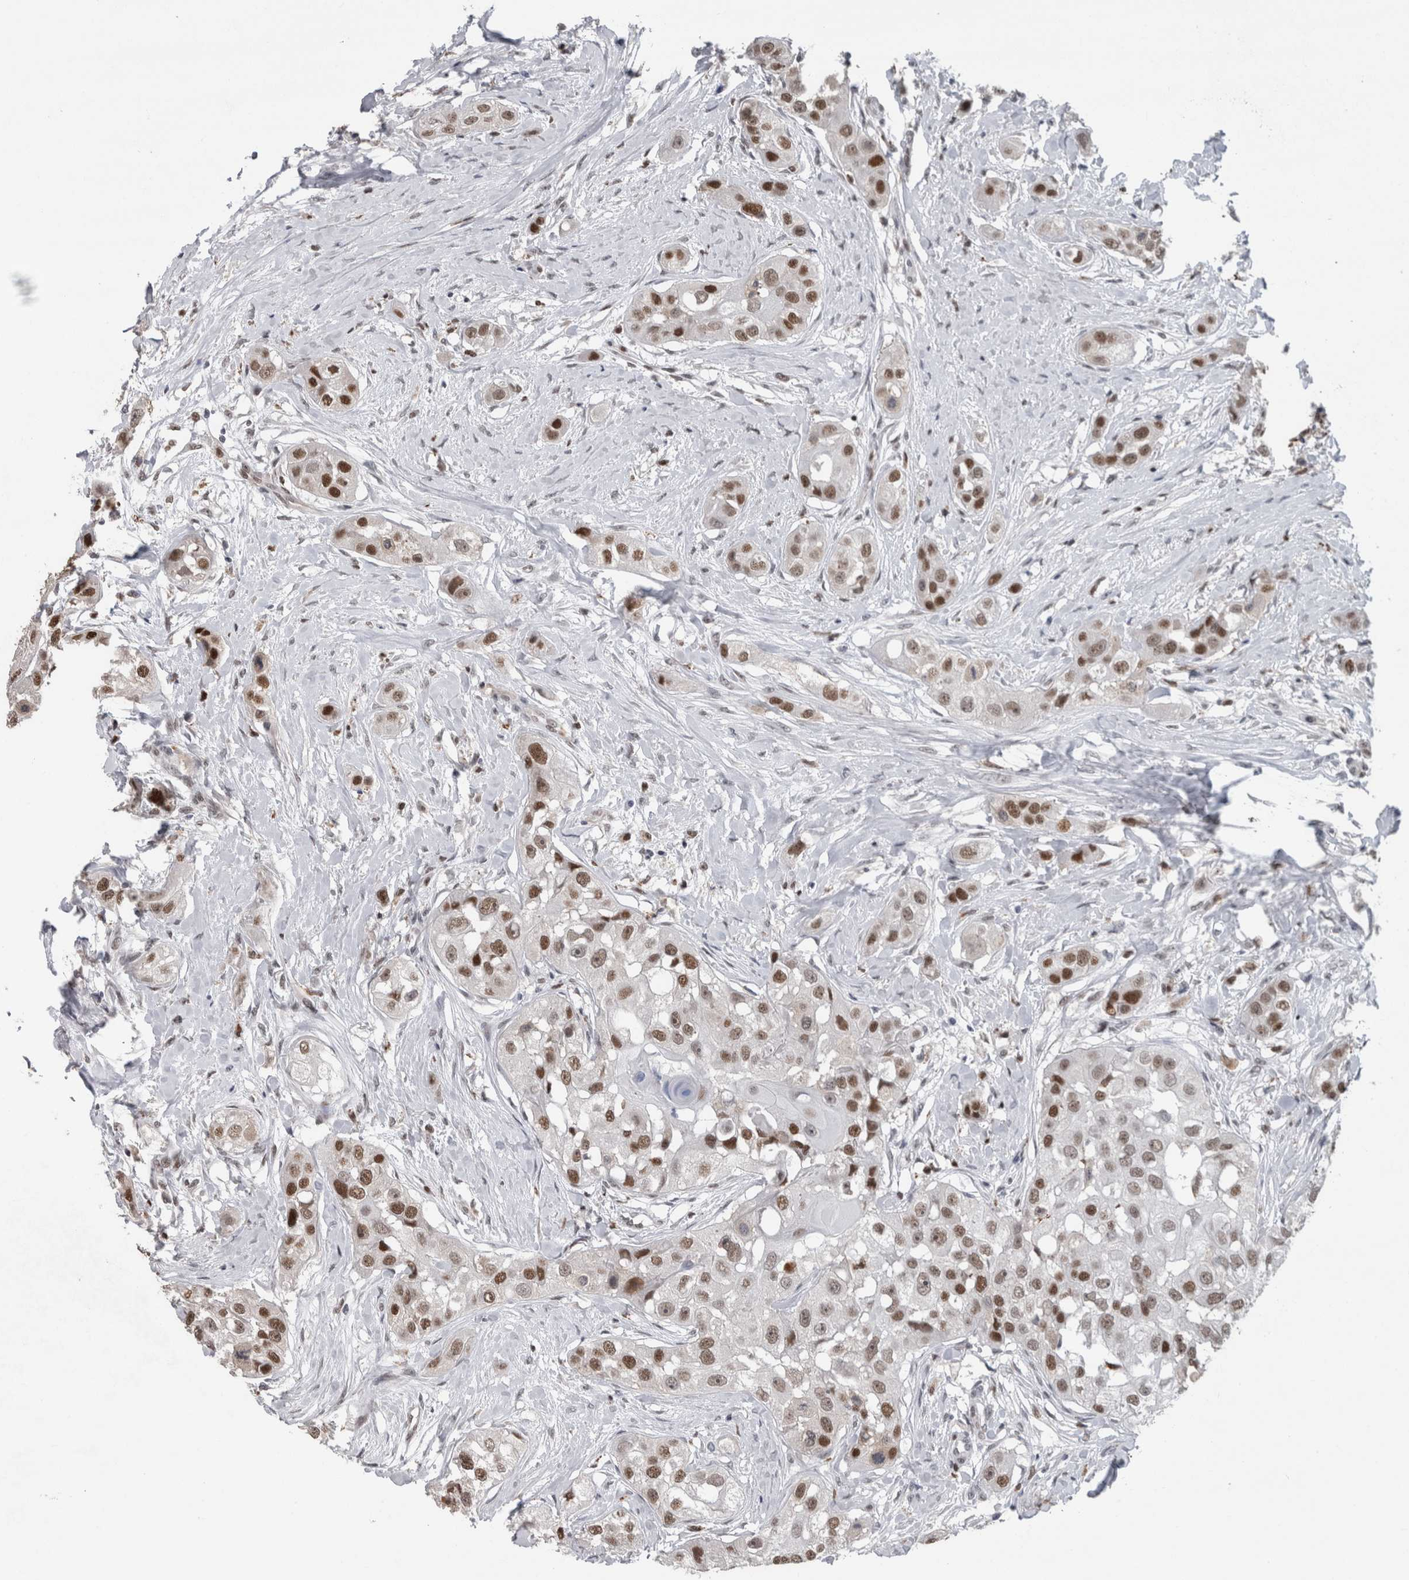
{"staining": {"intensity": "moderate", "quantity": ">75%", "location": "nuclear"}, "tissue": "head and neck cancer", "cell_type": "Tumor cells", "image_type": "cancer", "snomed": [{"axis": "morphology", "description": "Normal tissue, NOS"}, {"axis": "morphology", "description": "Squamous cell carcinoma, NOS"}, {"axis": "topography", "description": "Skeletal muscle"}, {"axis": "topography", "description": "Head-Neck"}], "caption": "Head and neck cancer stained with a brown dye exhibits moderate nuclear positive staining in about >75% of tumor cells.", "gene": "POLD2", "patient": {"sex": "male", "age": 51}}